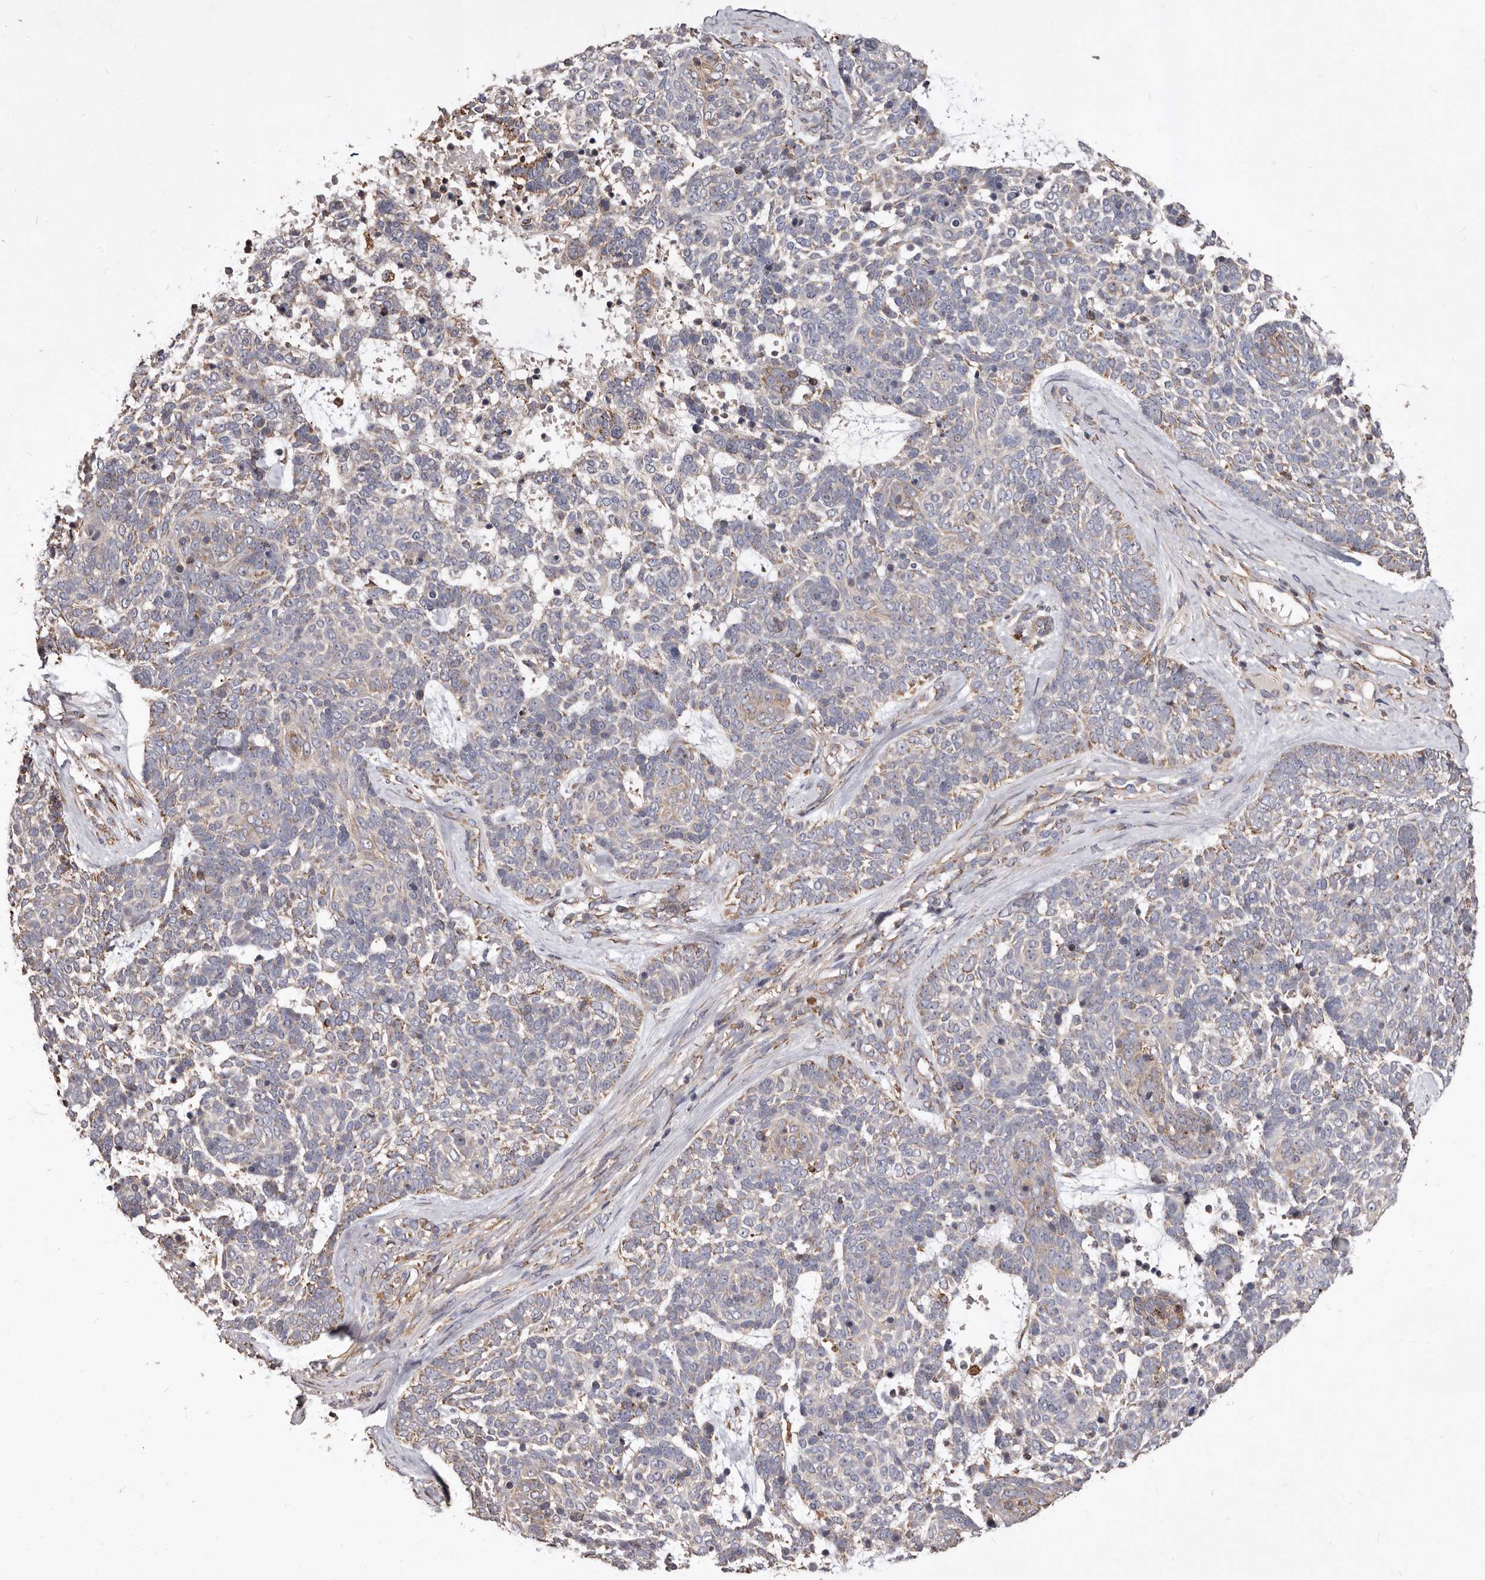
{"staining": {"intensity": "weak", "quantity": "<25%", "location": "cytoplasmic/membranous"}, "tissue": "skin cancer", "cell_type": "Tumor cells", "image_type": "cancer", "snomed": [{"axis": "morphology", "description": "Basal cell carcinoma"}, {"axis": "topography", "description": "Skin"}], "caption": "Skin basal cell carcinoma was stained to show a protein in brown. There is no significant positivity in tumor cells.", "gene": "STEAP2", "patient": {"sex": "female", "age": 81}}